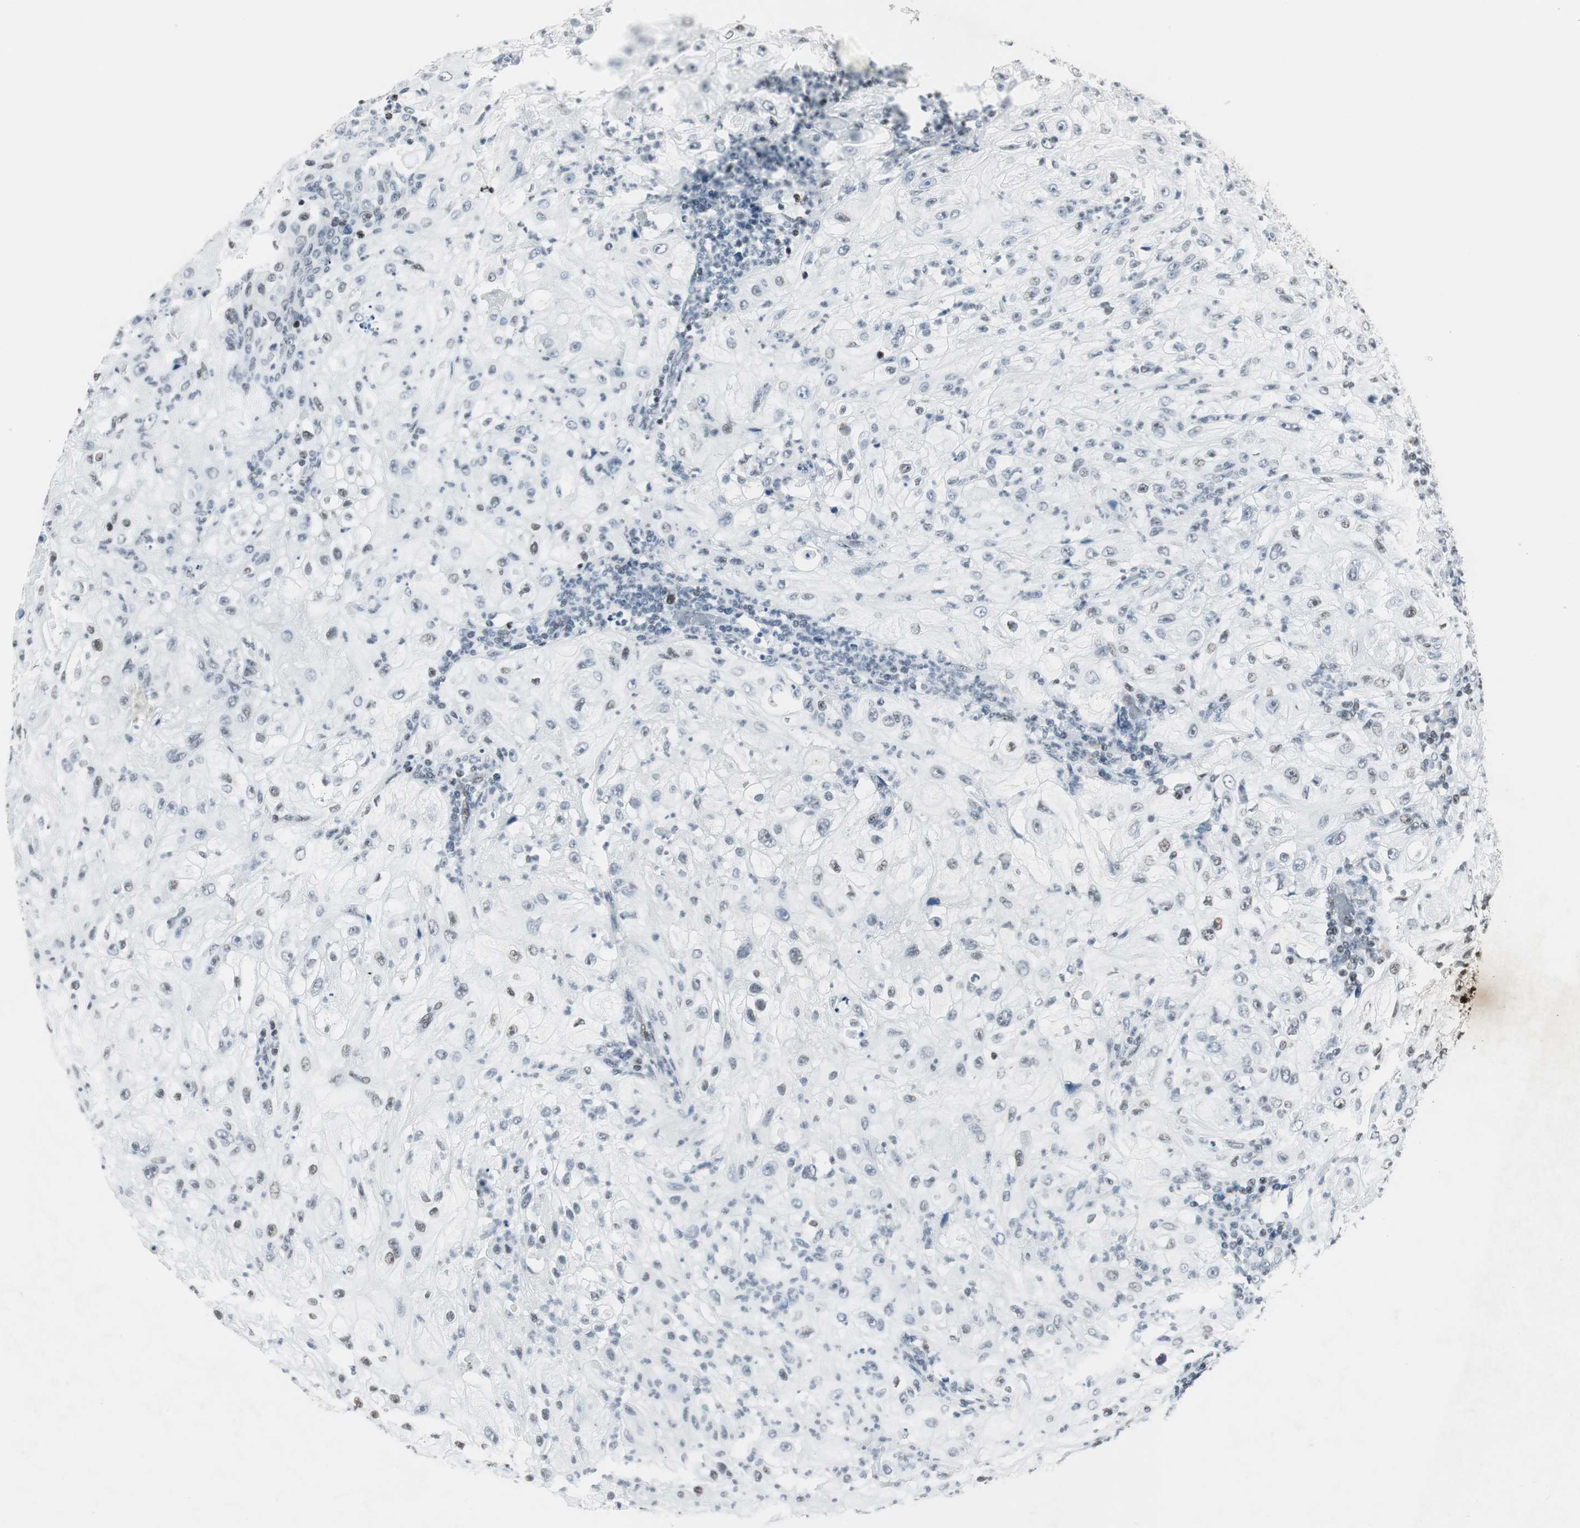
{"staining": {"intensity": "negative", "quantity": "none", "location": "none"}, "tissue": "lung cancer", "cell_type": "Tumor cells", "image_type": "cancer", "snomed": [{"axis": "morphology", "description": "Inflammation, NOS"}, {"axis": "morphology", "description": "Squamous cell carcinoma, NOS"}, {"axis": "topography", "description": "Lymph node"}, {"axis": "topography", "description": "Soft tissue"}, {"axis": "topography", "description": "Lung"}], "caption": "Lung squamous cell carcinoma stained for a protein using immunohistochemistry exhibits no positivity tumor cells.", "gene": "RBBP4", "patient": {"sex": "male", "age": 66}}